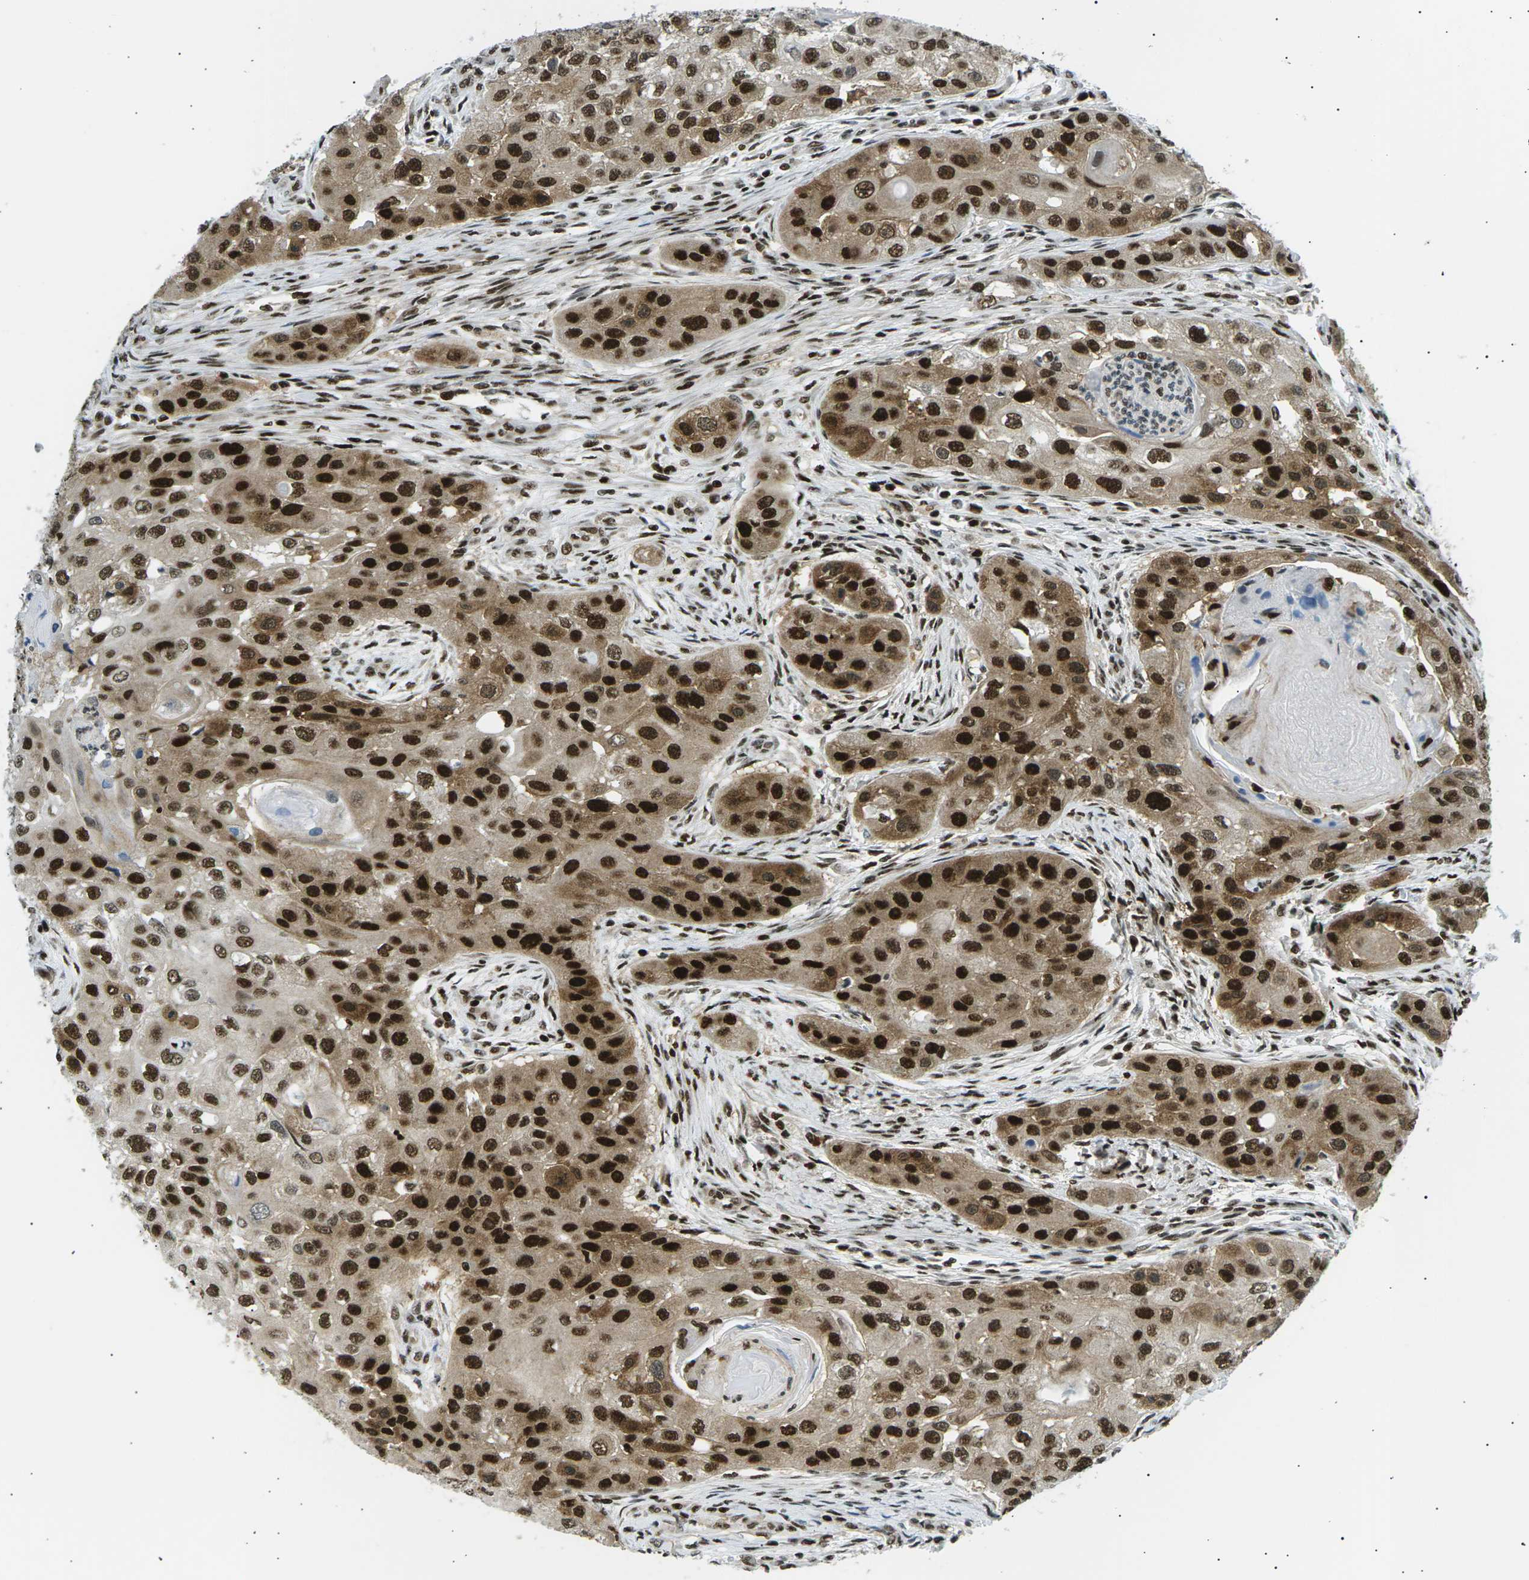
{"staining": {"intensity": "strong", "quantity": ">75%", "location": "cytoplasmic/membranous,nuclear"}, "tissue": "head and neck cancer", "cell_type": "Tumor cells", "image_type": "cancer", "snomed": [{"axis": "morphology", "description": "Normal tissue, NOS"}, {"axis": "morphology", "description": "Squamous cell carcinoma, NOS"}, {"axis": "topography", "description": "Skeletal muscle"}, {"axis": "topography", "description": "Head-Neck"}], "caption": "Immunohistochemical staining of head and neck cancer displays high levels of strong cytoplasmic/membranous and nuclear protein staining in about >75% of tumor cells.", "gene": "RPA2", "patient": {"sex": "male", "age": 51}}